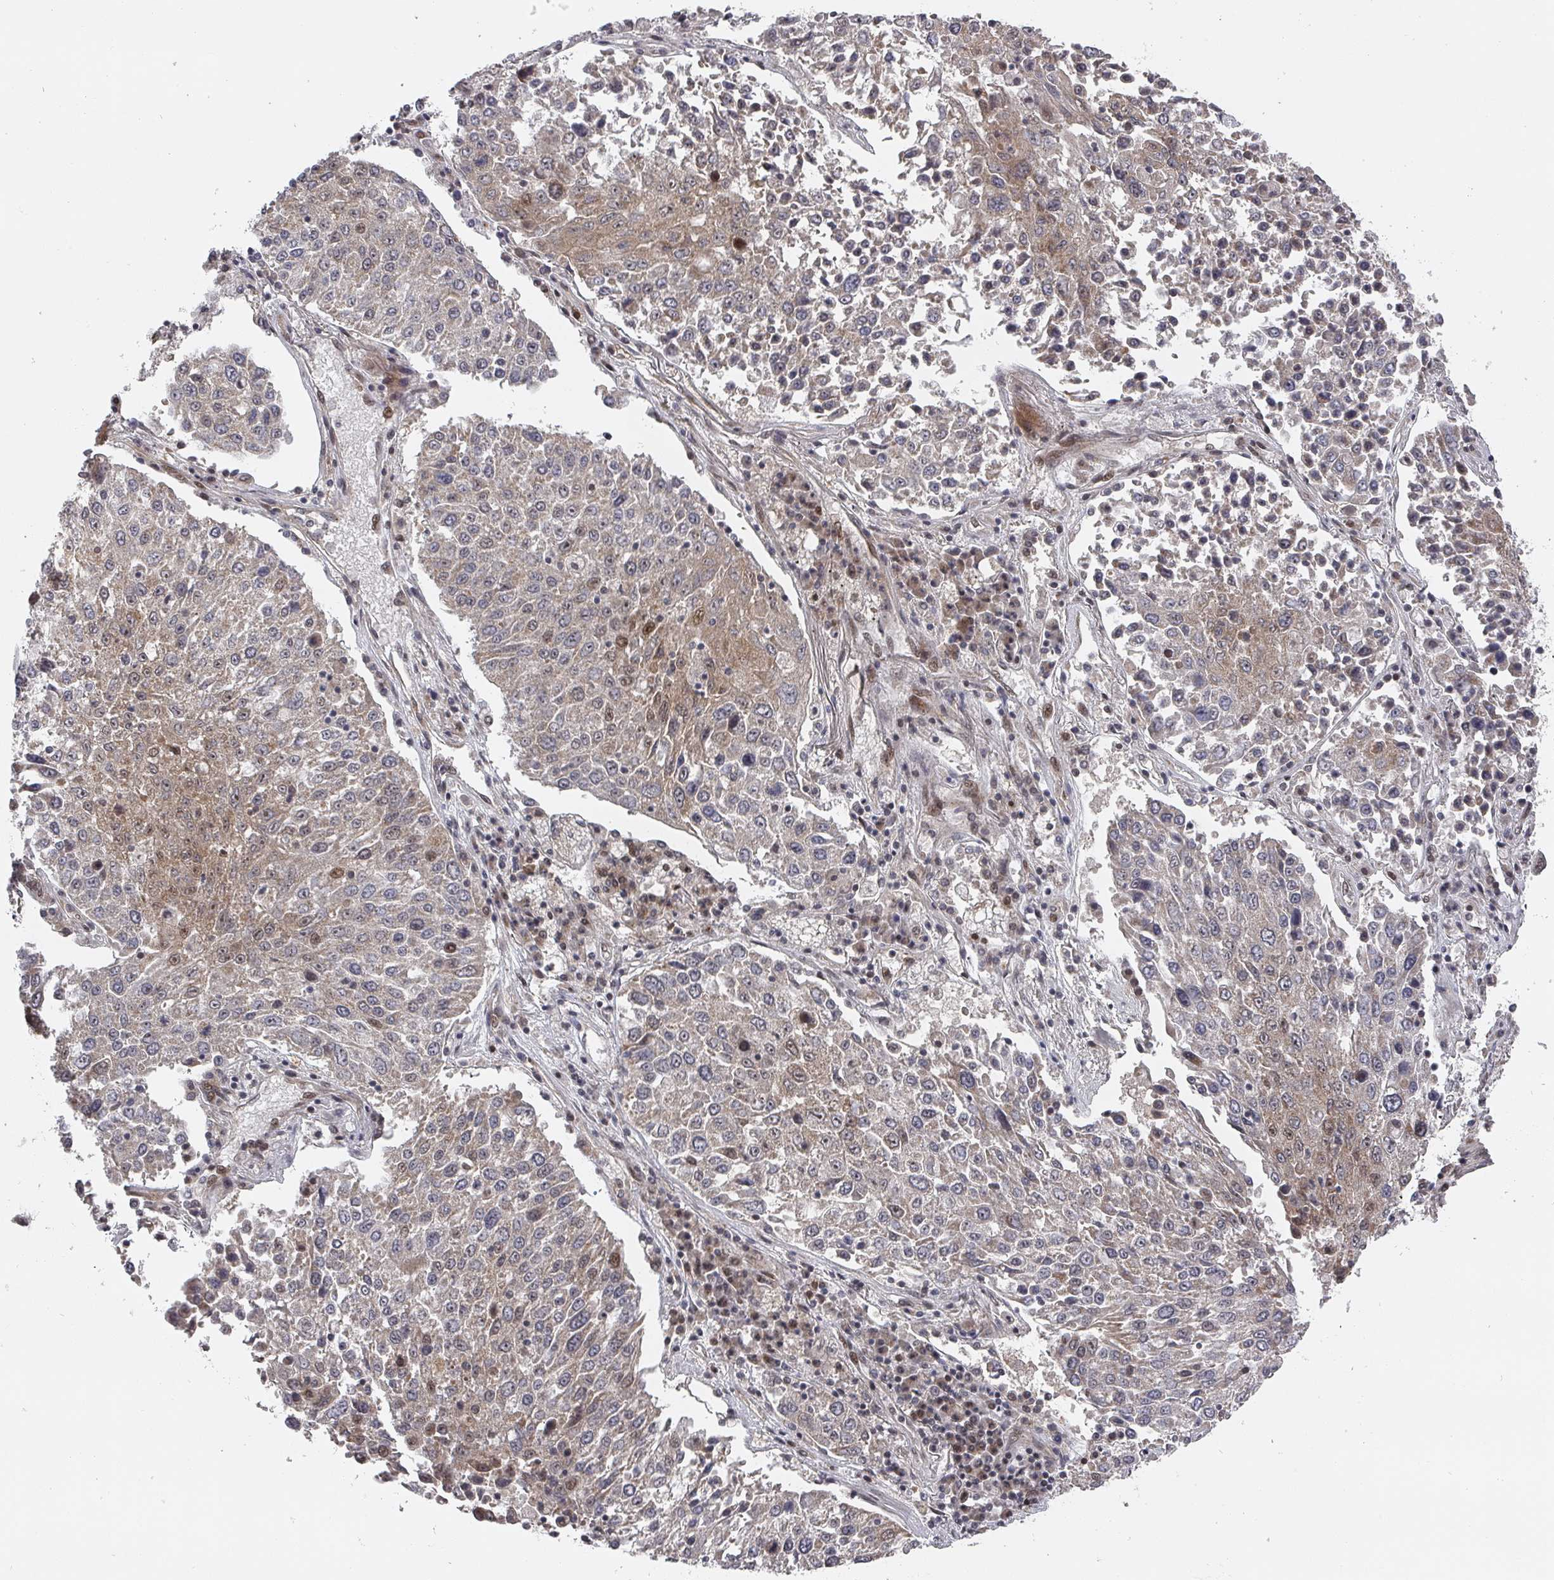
{"staining": {"intensity": "moderate", "quantity": "25%-75%", "location": "cytoplasmic/membranous"}, "tissue": "lung cancer", "cell_type": "Tumor cells", "image_type": "cancer", "snomed": [{"axis": "morphology", "description": "Squamous cell carcinoma, NOS"}, {"axis": "topography", "description": "Lung"}], "caption": "Approximately 25%-75% of tumor cells in human lung cancer demonstrate moderate cytoplasmic/membranous protein staining as visualized by brown immunohistochemical staining.", "gene": "KIF1C", "patient": {"sex": "male", "age": 65}}